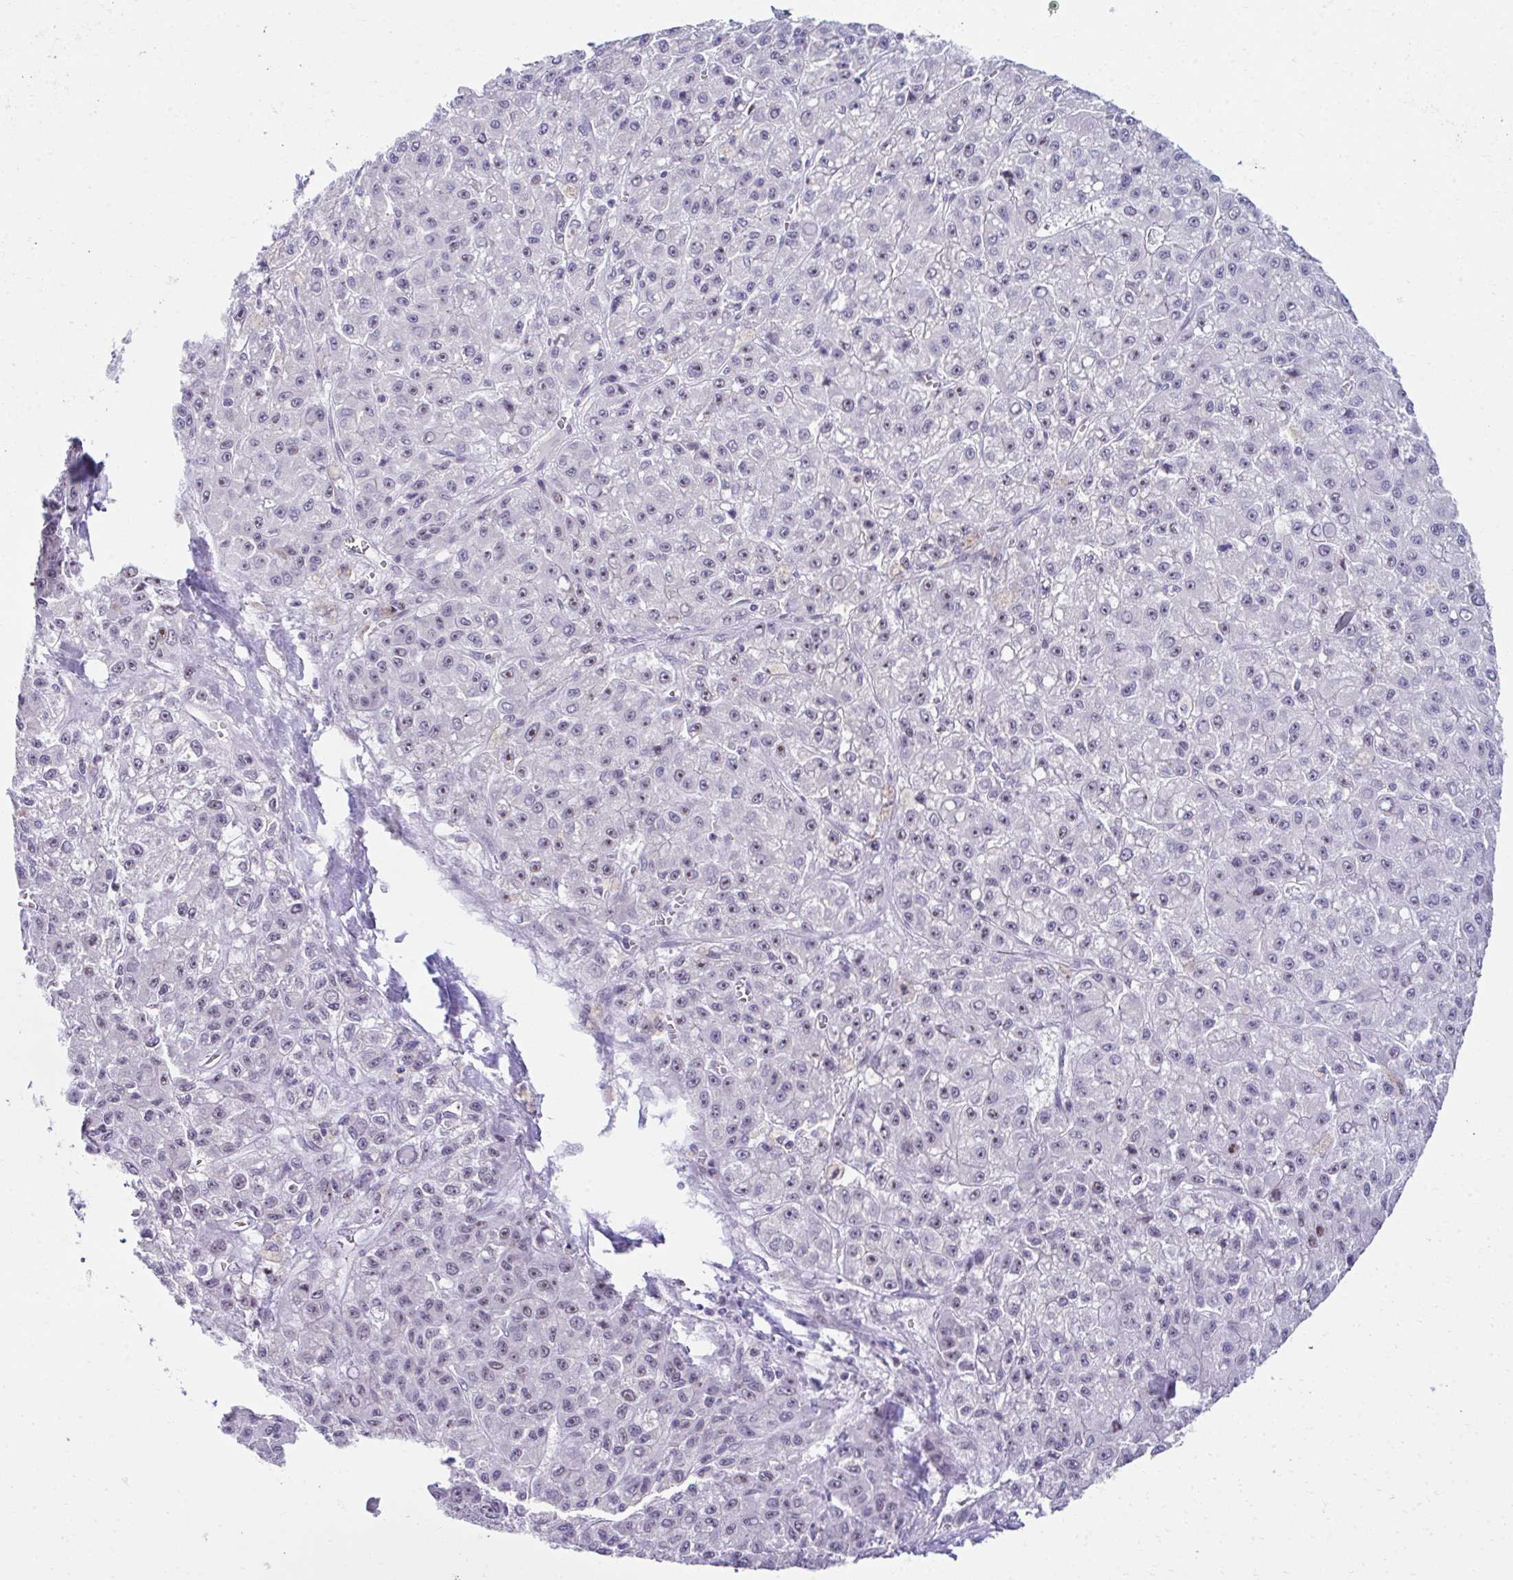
{"staining": {"intensity": "weak", "quantity": "<25%", "location": "nuclear"}, "tissue": "liver cancer", "cell_type": "Tumor cells", "image_type": "cancer", "snomed": [{"axis": "morphology", "description": "Carcinoma, Hepatocellular, NOS"}, {"axis": "topography", "description": "Liver"}], "caption": "The micrograph exhibits no staining of tumor cells in hepatocellular carcinoma (liver).", "gene": "CEP72", "patient": {"sex": "male", "age": 70}}